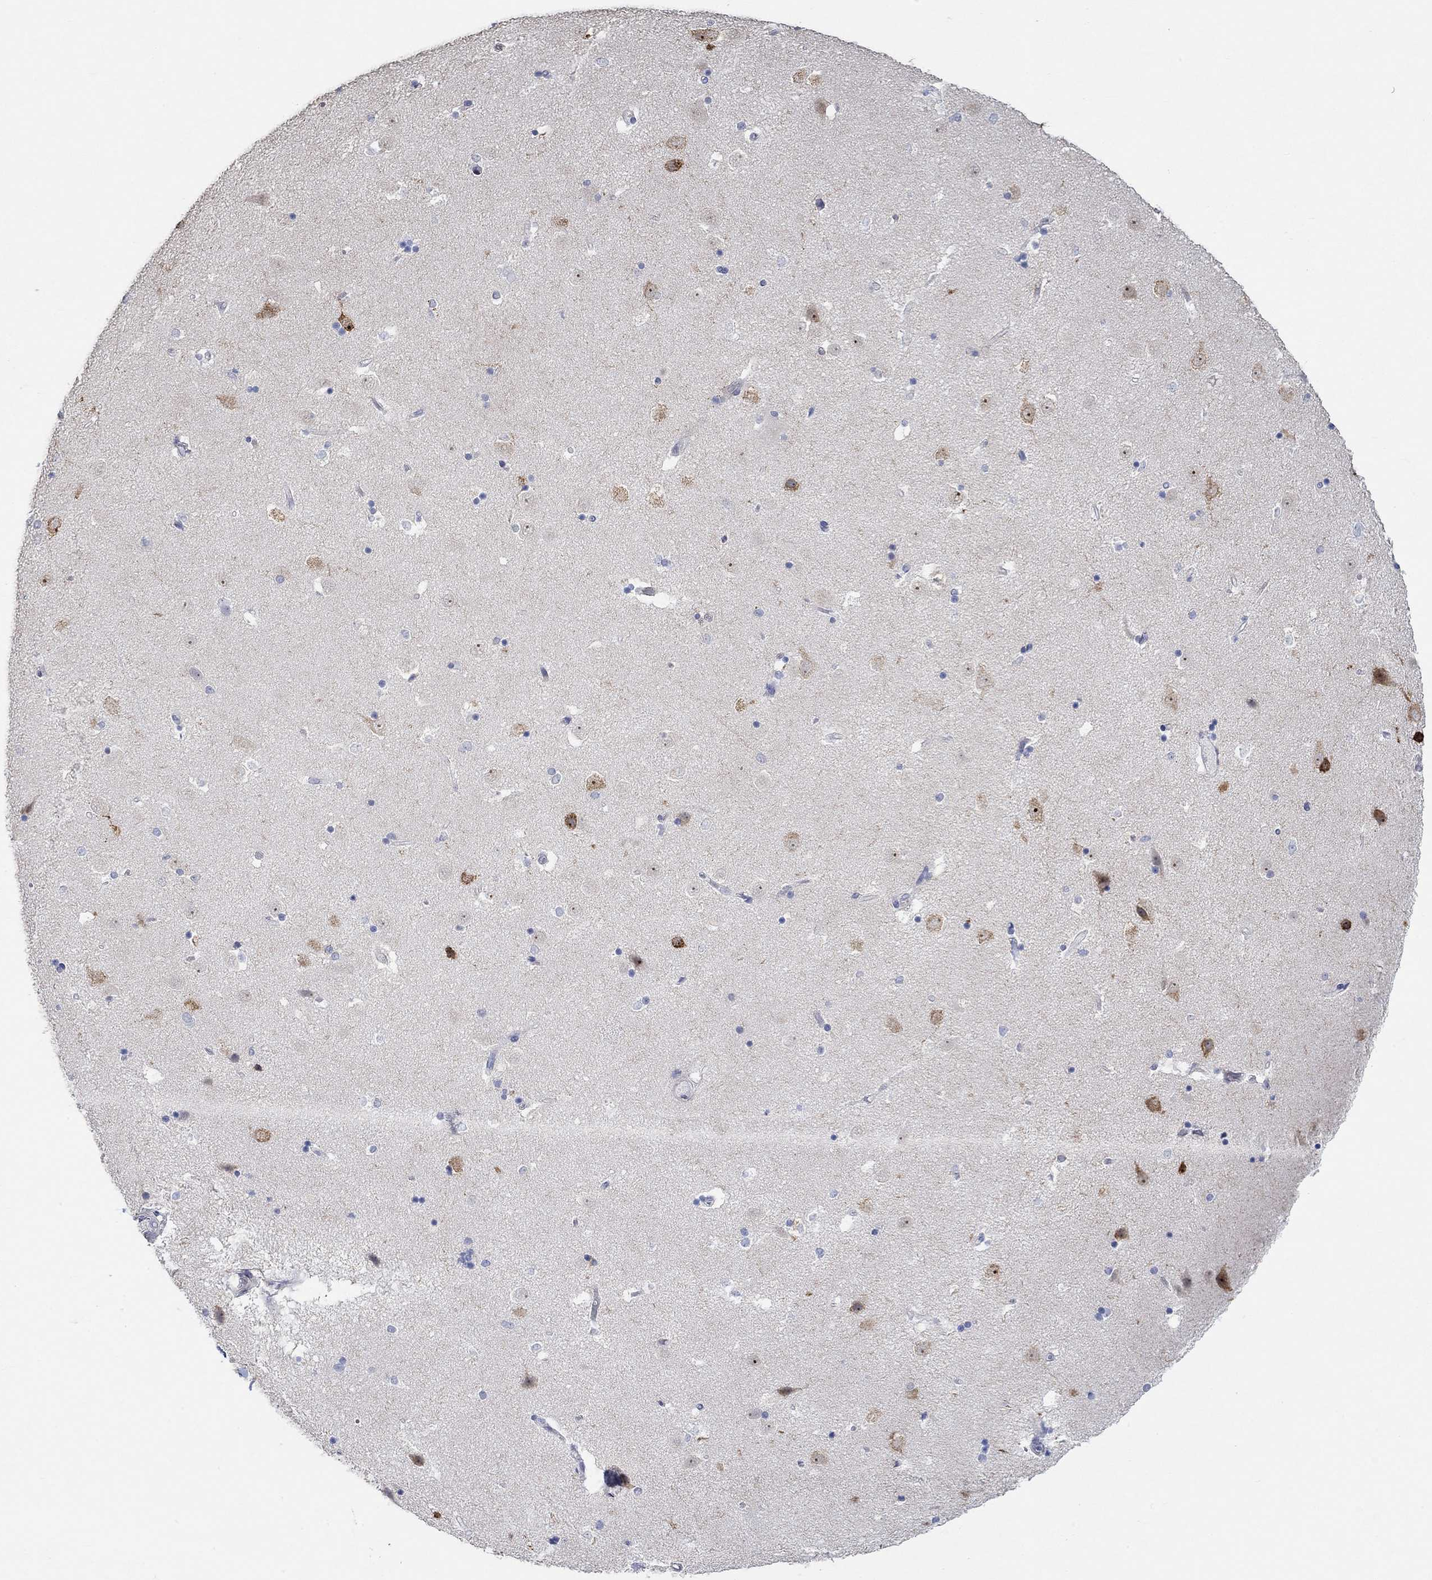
{"staining": {"intensity": "negative", "quantity": "none", "location": "none"}, "tissue": "caudate", "cell_type": "Glial cells", "image_type": "normal", "snomed": [{"axis": "morphology", "description": "Normal tissue, NOS"}, {"axis": "topography", "description": "Lateral ventricle wall"}], "caption": "DAB immunohistochemical staining of benign human caudate reveals no significant expression in glial cells.", "gene": "PNMA5", "patient": {"sex": "male", "age": 51}}